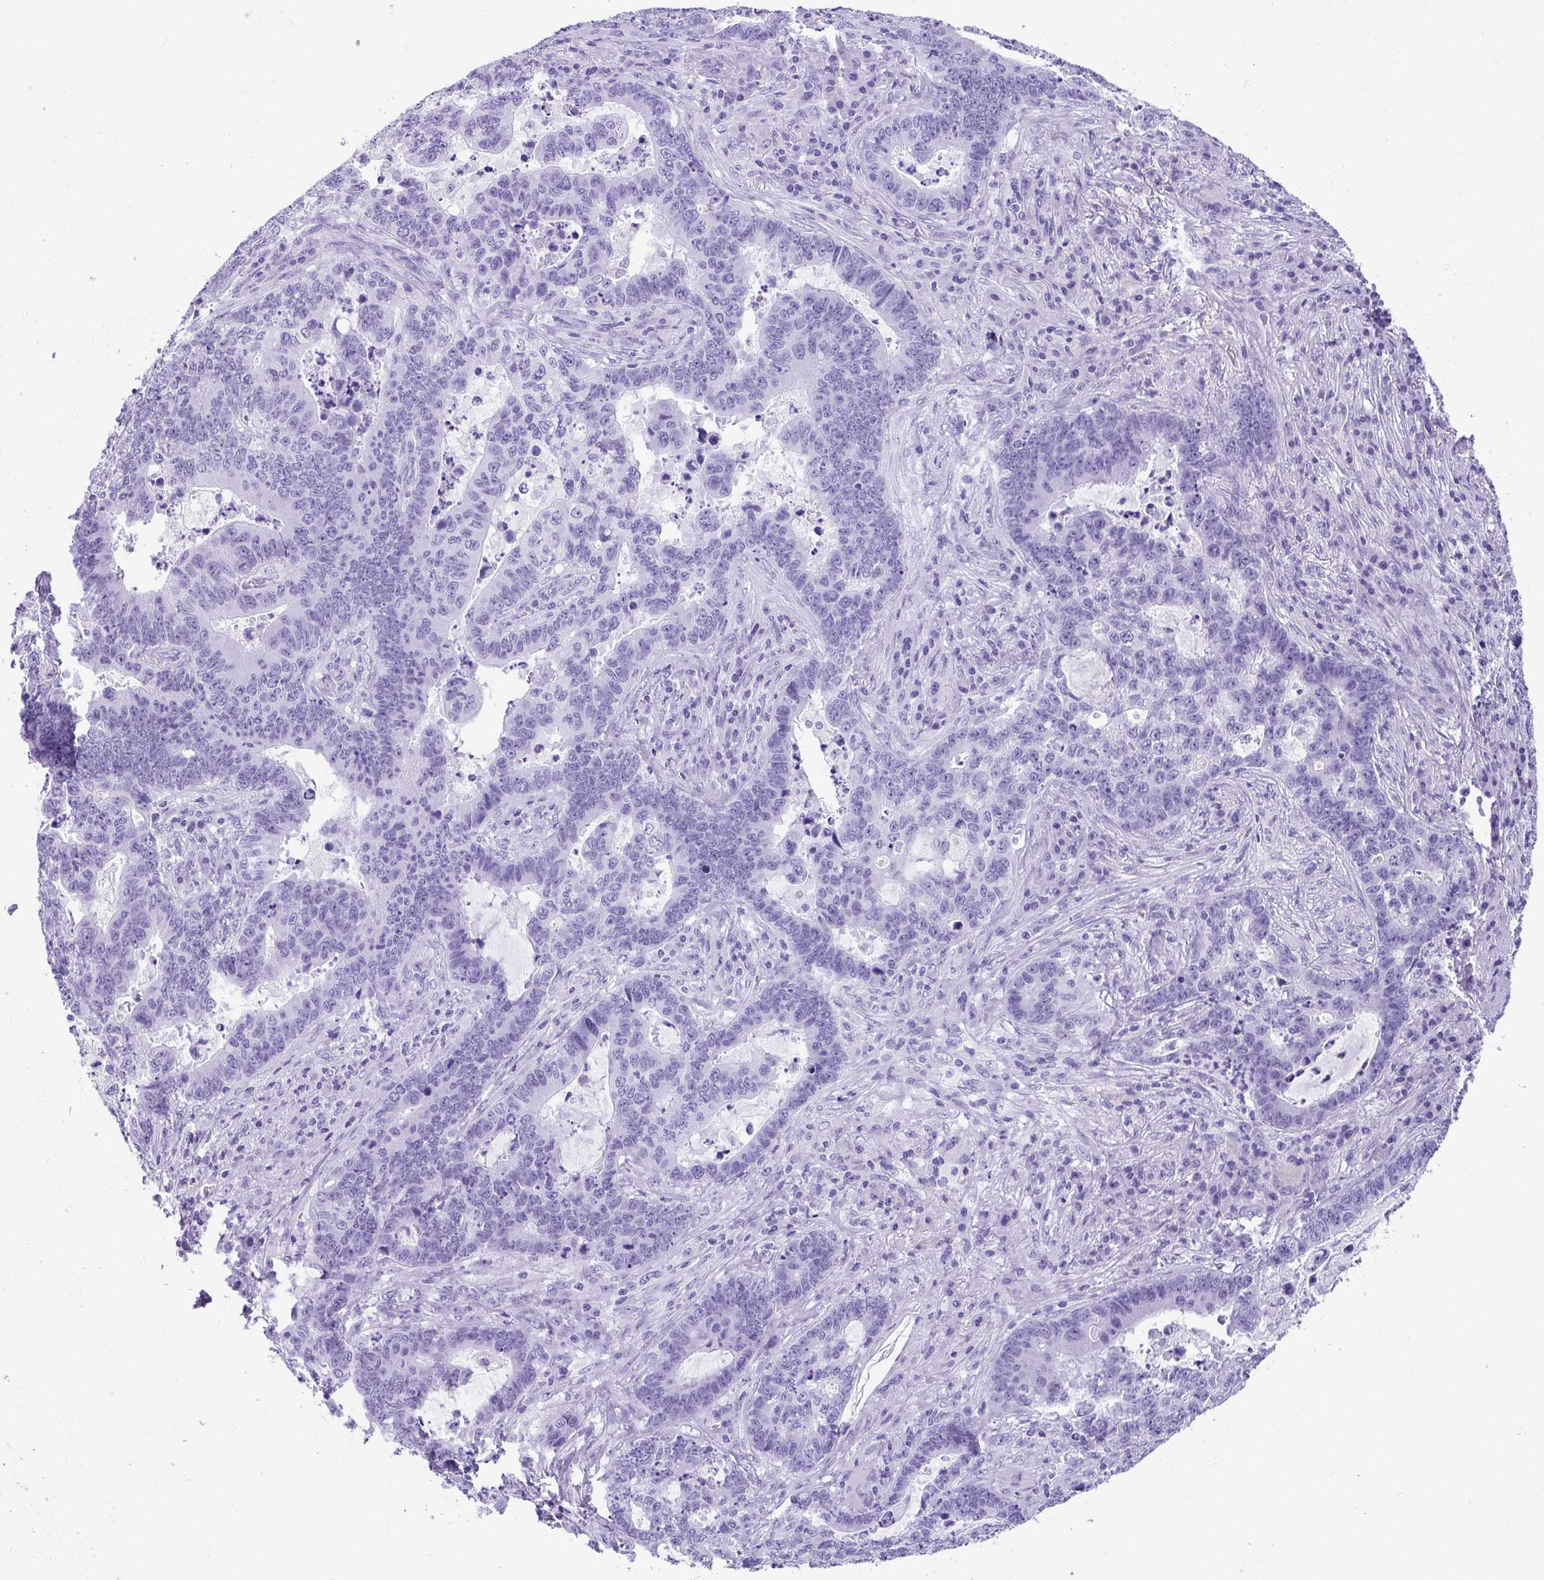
{"staining": {"intensity": "negative", "quantity": "none", "location": "none"}, "tissue": "lung cancer", "cell_type": "Tumor cells", "image_type": "cancer", "snomed": [{"axis": "morphology", "description": "Aneuploidy"}, {"axis": "morphology", "description": "Adenocarcinoma, NOS"}, {"axis": "morphology", "description": "Adenocarcinoma primary or metastatic"}, {"axis": "topography", "description": "Lung"}], "caption": "Tumor cells are negative for protein expression in human lung adenocarcinoma. (Brightfield microscopy of DAB immunohistochemistry (IHC) at high magnification).", "gene": "AVIL", "patient": {"sex": "female", "age": 75}}